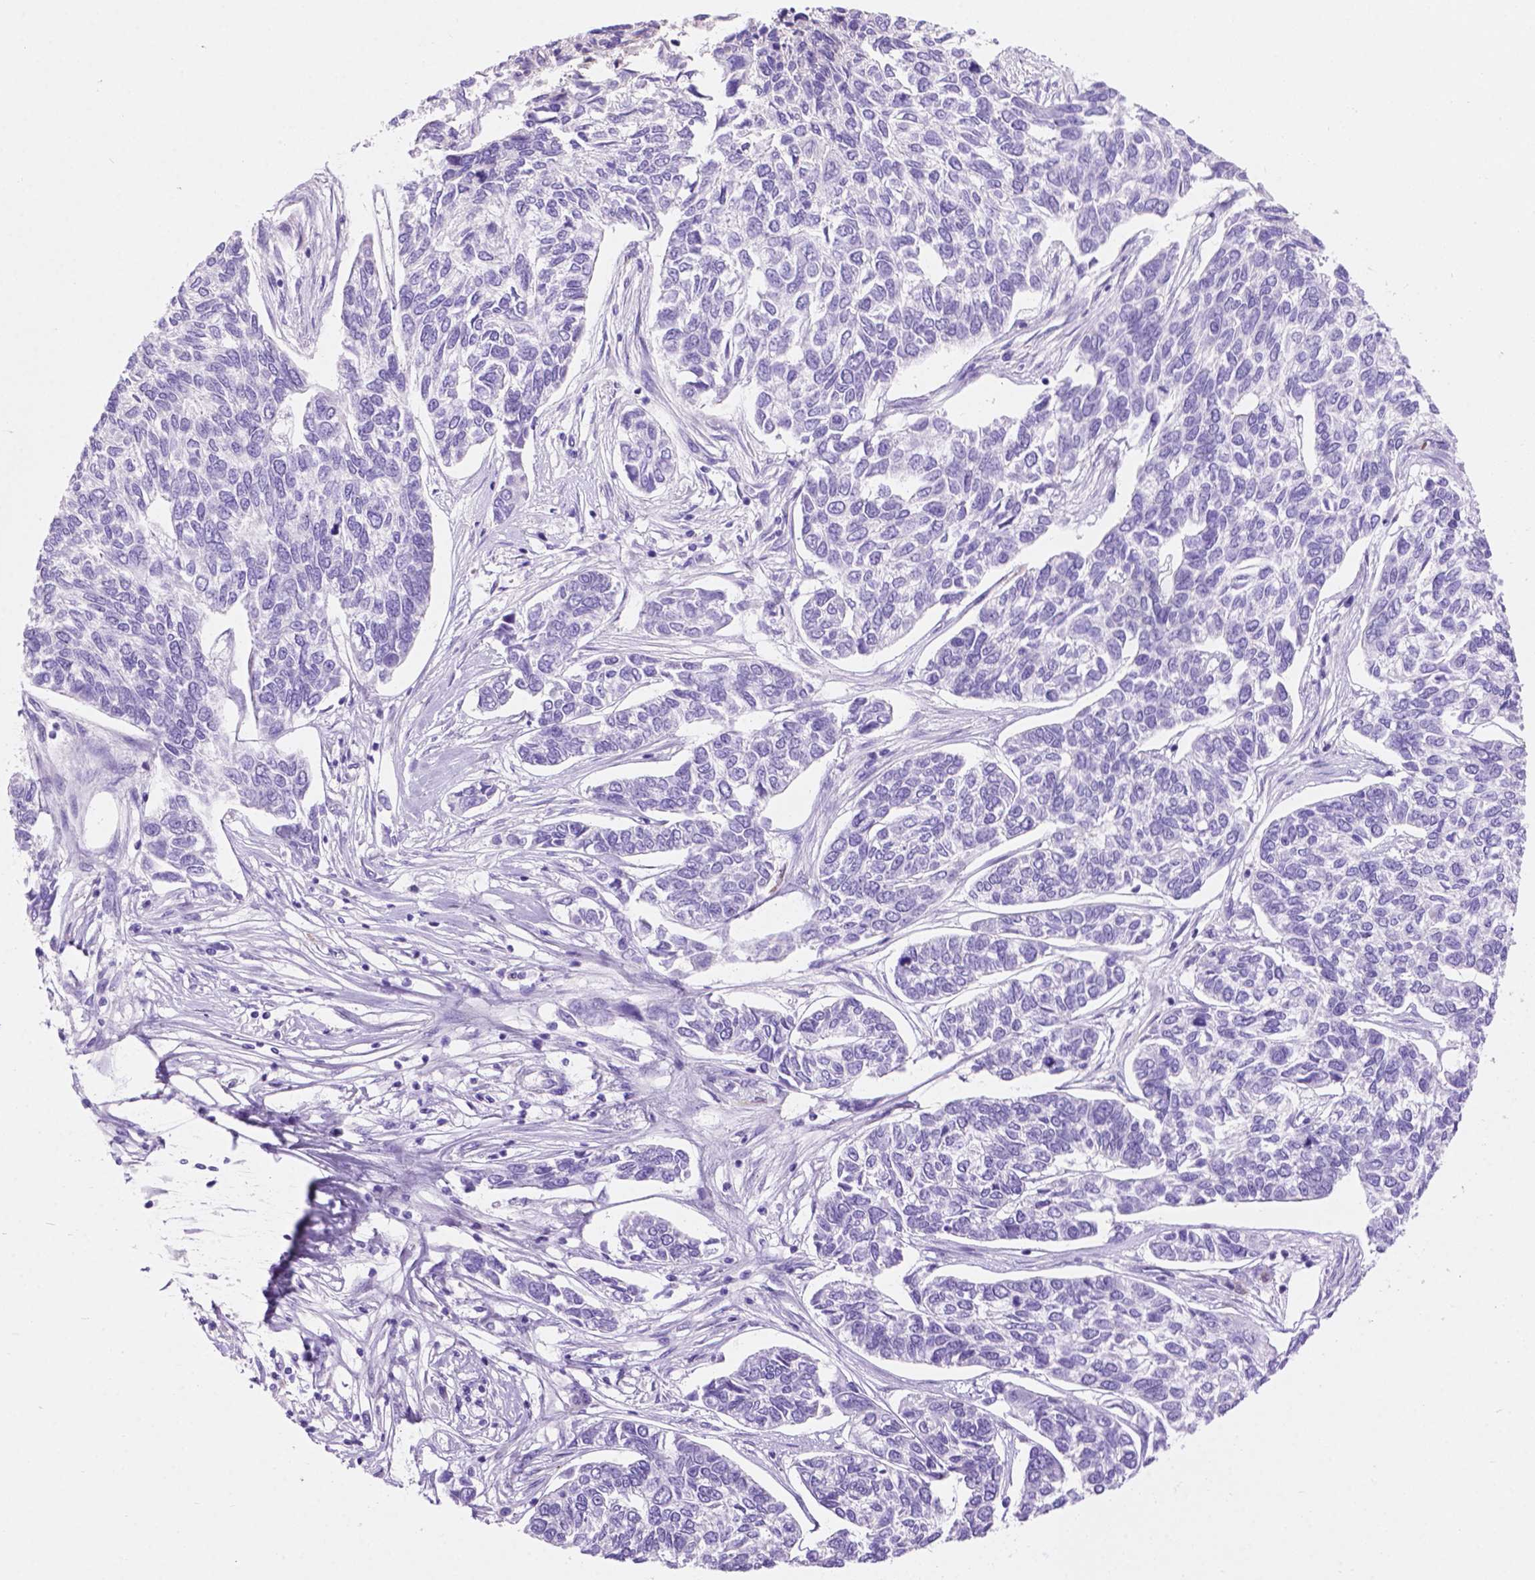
{"staining": {"intensity": "negative", "quantity": "none", "location": "none"}, "tissue": "skin cancer", "cell_type": "Tumor cells", "image_type": "cancer", "snomed": [{"axis": "morphology", "description": "Basal cell carcinoma"}, {"axis": "topography", "description": "Skin"}], "caption": "An IHC image of skin cancer is shown. There is no staining in tumor cells of skin cancer.", "gene": "GRIN2B", "patient": {"sex": "female", "age": 65}}